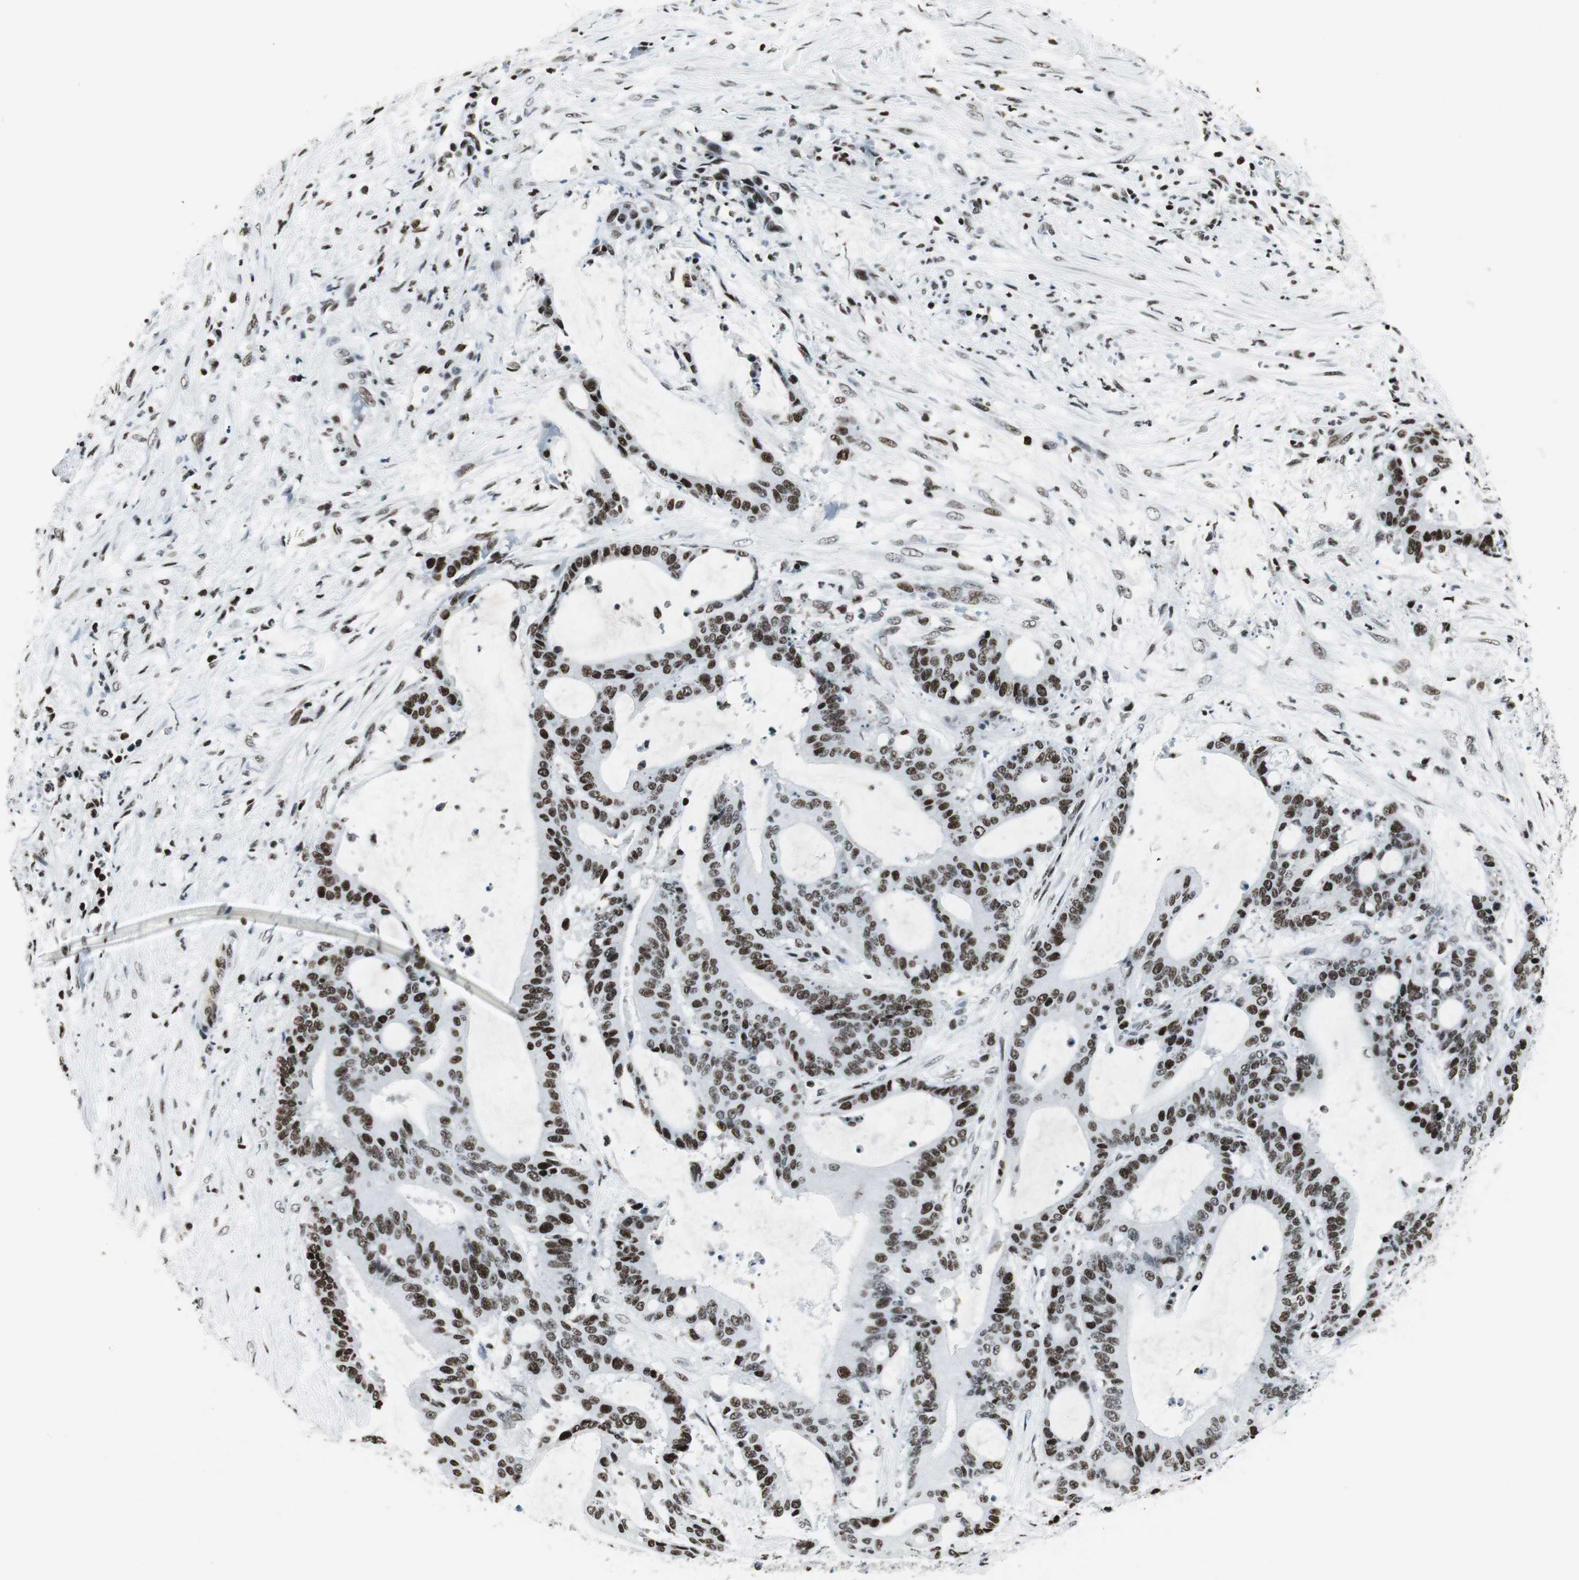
{"staining": {"intensity": "strong", "quantity": ">75%", "location": "nuclear"}, "tissue": "liver cancer", "cell_type": "Tumor cells", "image_type": "cancer", "snomed": [{"axis": "morphology", "description": "Cholangiocarcinoma"}, {"axis": "topography", "description": "Liver"}], "caption": "Cholangiocarcinoma (liver) stained with a protein marker exhibits strong staining in tumor cells.", "gene": "RBBP4", "patient": {"sex": "female", "age": 73}}